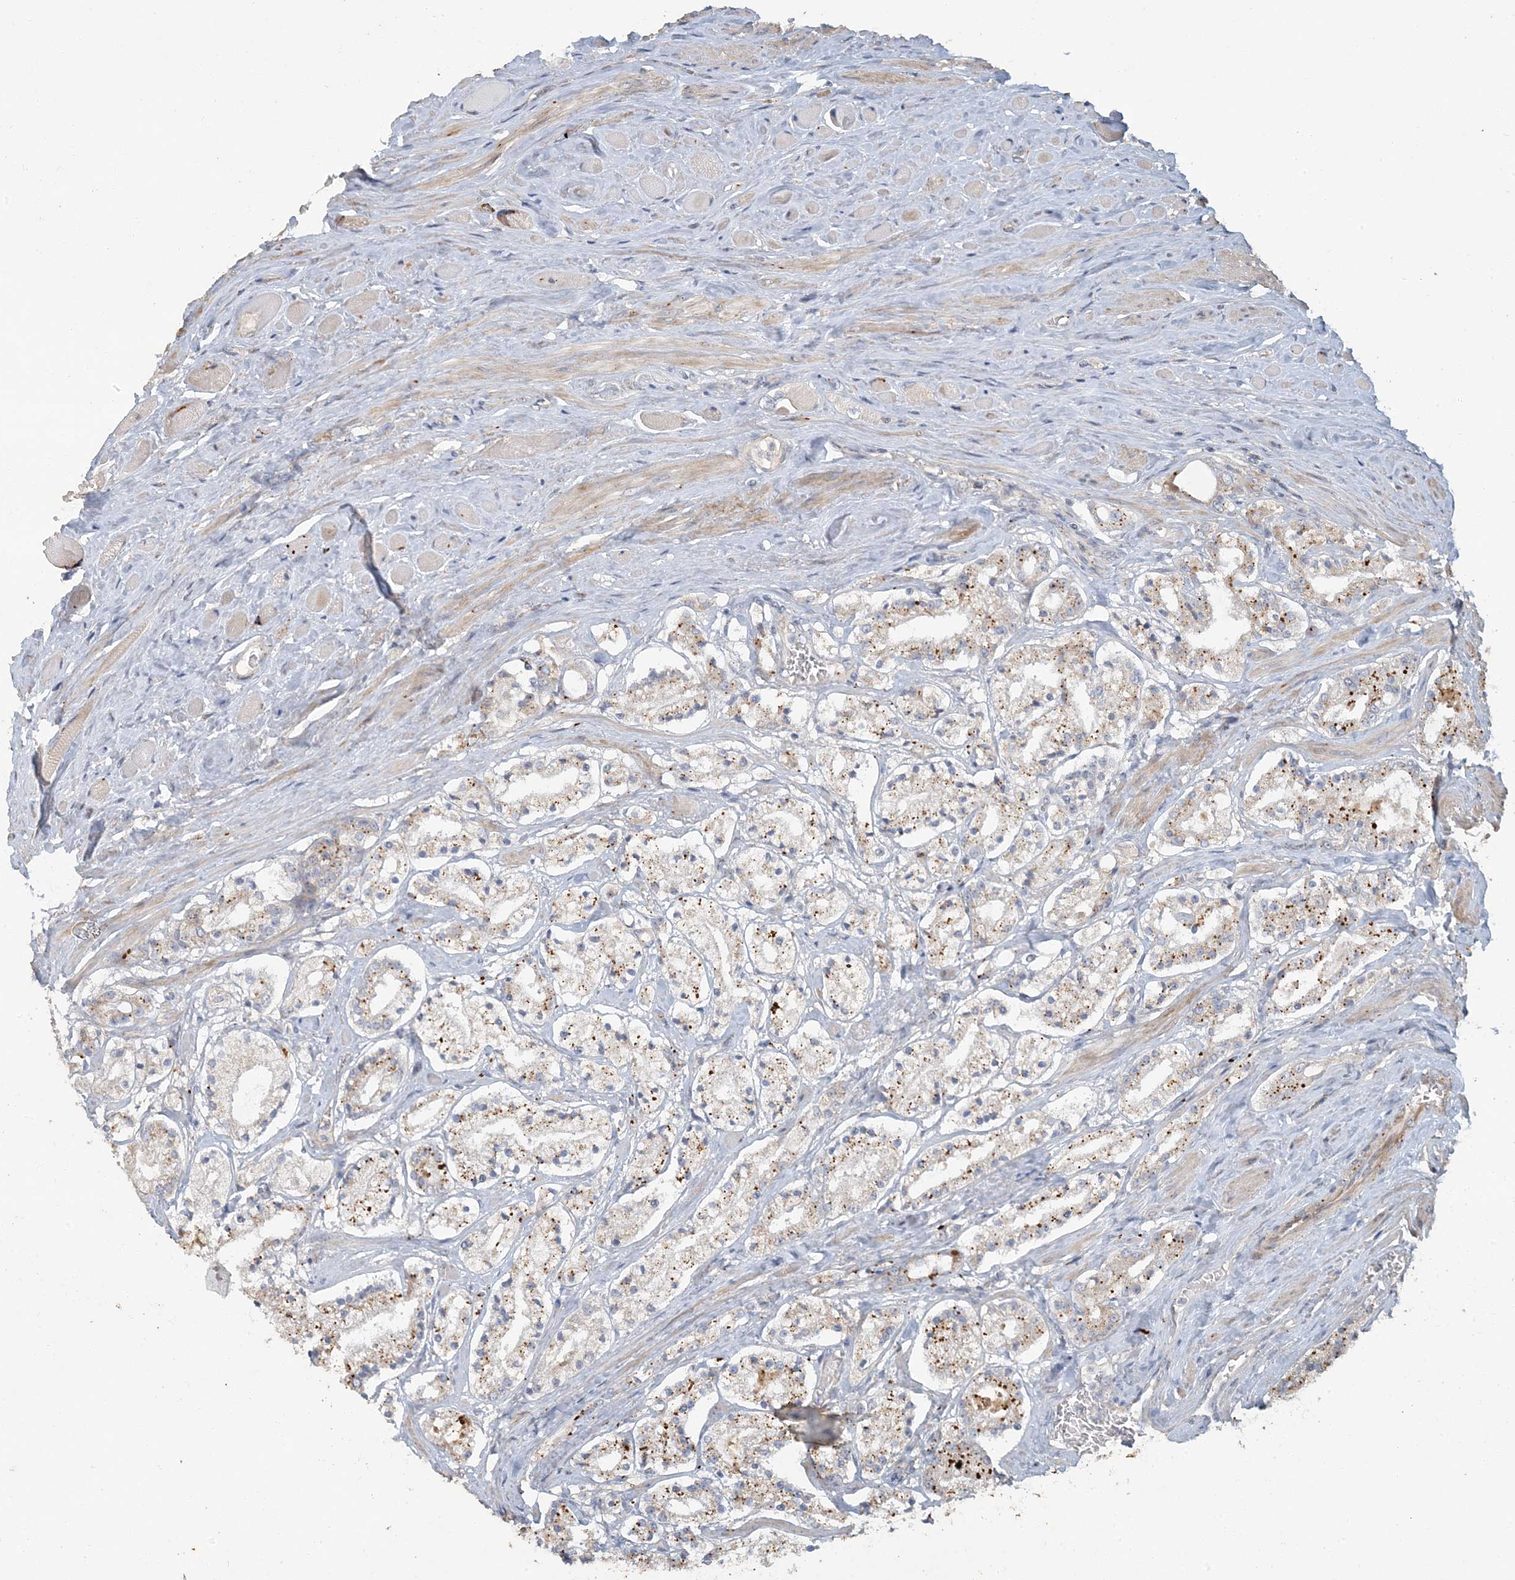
{"staining": {"intensity": "moderate", "quantity": "<25%", "location": "cytoplasmic/membranous"}, "tissue": "prostate cancer", "cell_type": "Tumor cells", "image_type": "cancer", "snomed": [{"axis": "morphology", "description": "Adenocarcinoma, High grade"}, {"axis": "topography", "description": "Prostate"}], "caption": "Protein staining of prostate high-grade adenocarcinoma tissue shows moderate cytoplasmic/membranous expression in approximately <25% of tumor cells. (Stains: DAB in brown, nuclei in blue, Microscopy: brightfield microscopy at high magnification).", "gene": "LTN1", "patient": {"sex": "male", "age": 64}}